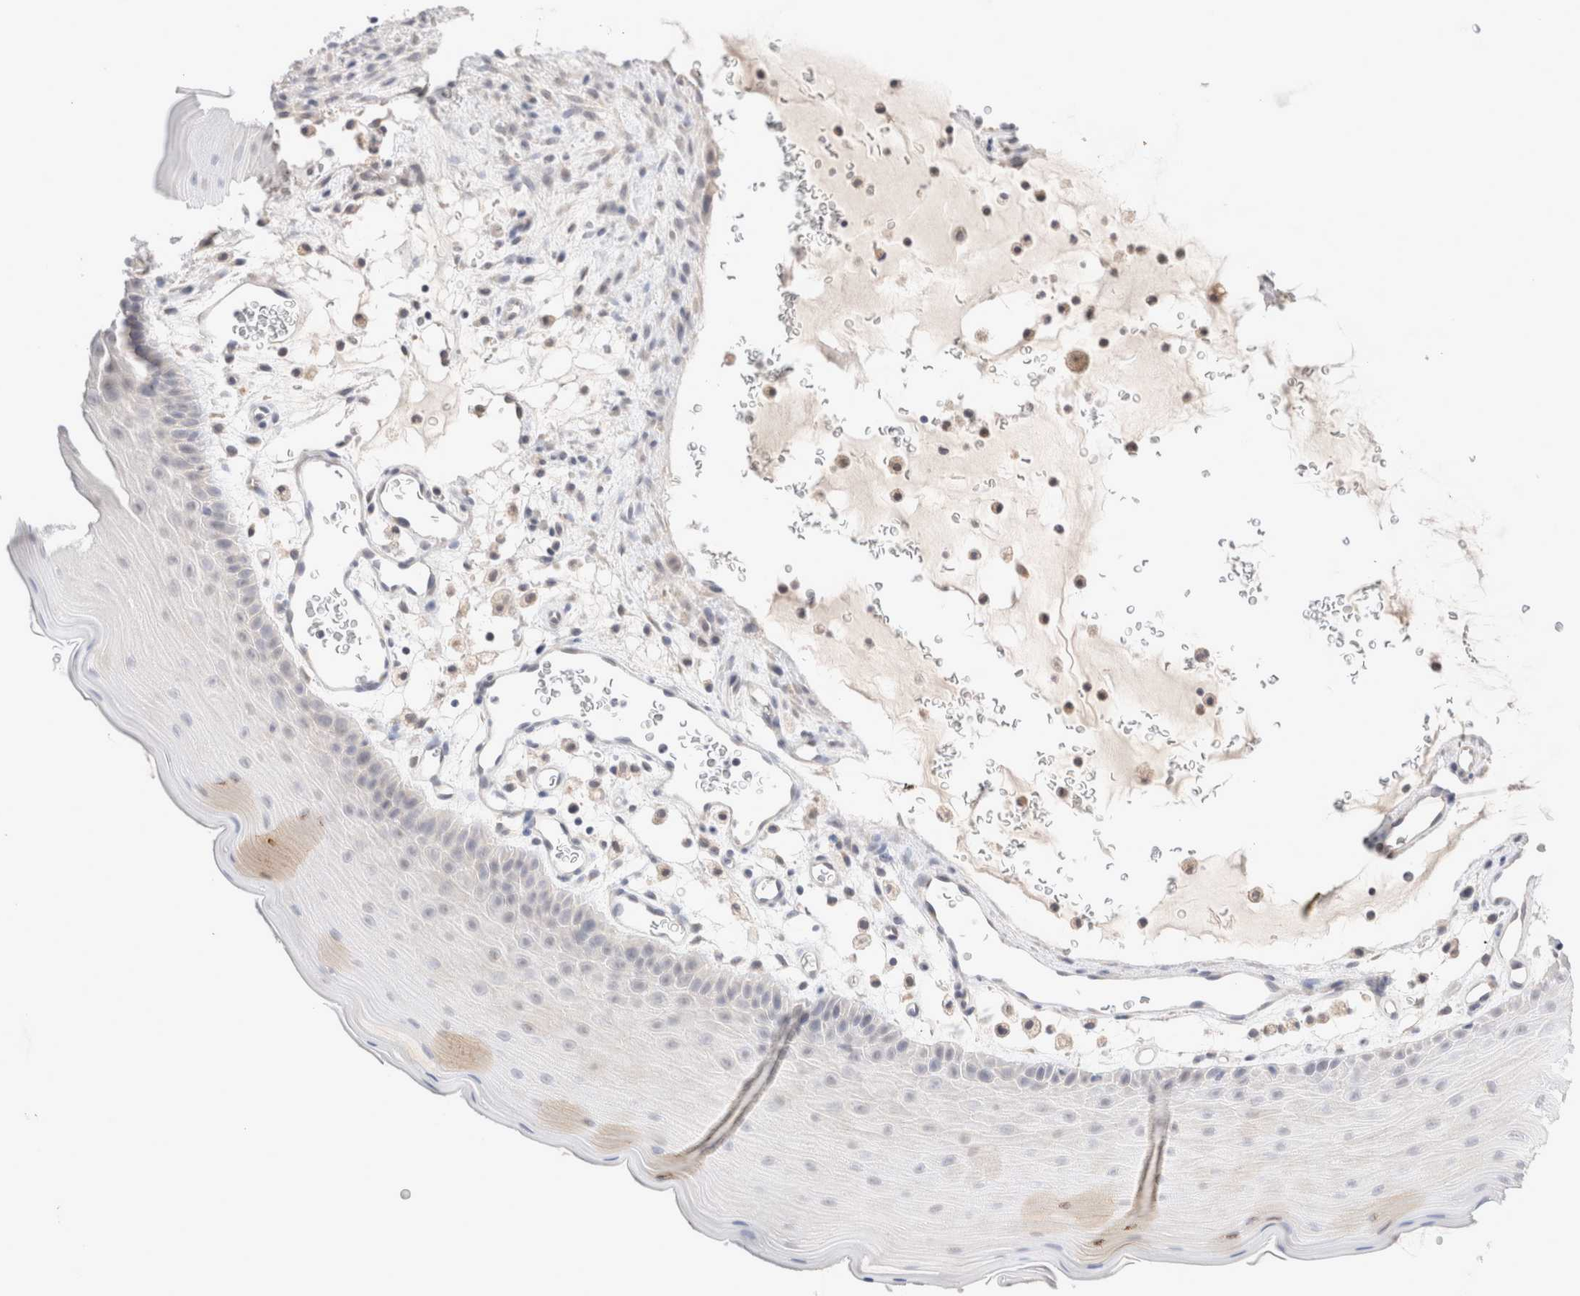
{"staining": {"intensity": "negative", "quantity": "none", "location": "none"}, "tissue": "oral mucosa", "cell_type": "Squamous epithelial cells", "image_type": "normal", "snomed": [{"axis": "morphology", "description": "Normal tissue, NOS"}, {"axis": "topography", "description": "Oral tissue"}], "caption": "Oral mucosa was stained to show a protein in brown. There is no significant positivity in squamous epithelial cells. (Stains: DAB (3,3'-diaminobenzidine) immunohistochemistry (IHC) with hematoxylin counter stain, Microscopy: brightfield microscopy at high magnification).", "gene": "SPATA20", "patient": {"sex": "male", "age": 13}}